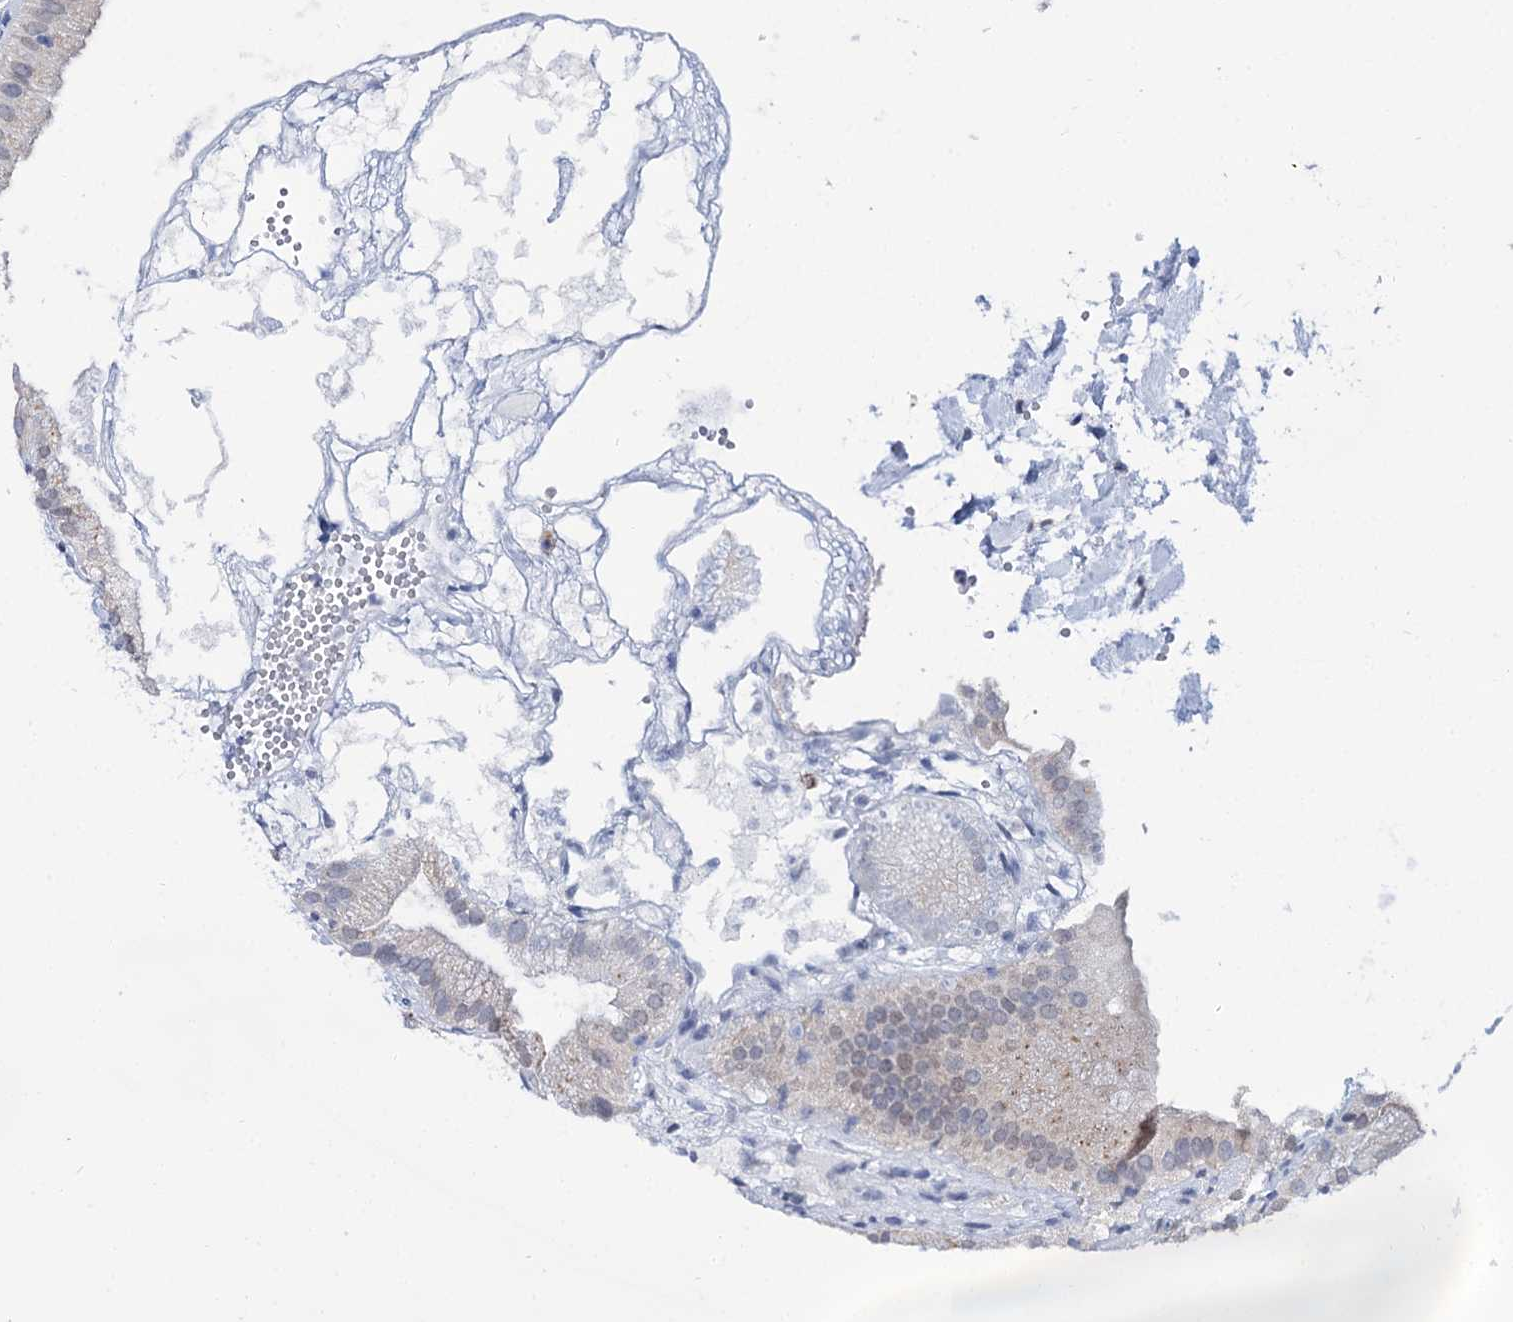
{"staining": {"intensity": "weak", "quantity": "25%-75%", "location": "cytoplasmic/membranous,nuclear"}, "tissue": "gallbladder", "cell_type": "Glandular cells", "image_type": "normal", "snomed": [{"axis": "morphology", "description": "Normal tissue, NOS"}, {"axis": "topography", "description": "Gallbladder"}], "caption": "High-power microscopy captured an immunohistochemistry image of benign gallbladder, revealing weak cytoplasmic/membranous,nuclear expression in approximately 25%-75% of glandular cells.", "gene": "SPATS2", "patient": {"sex": "male", "age": 55}}